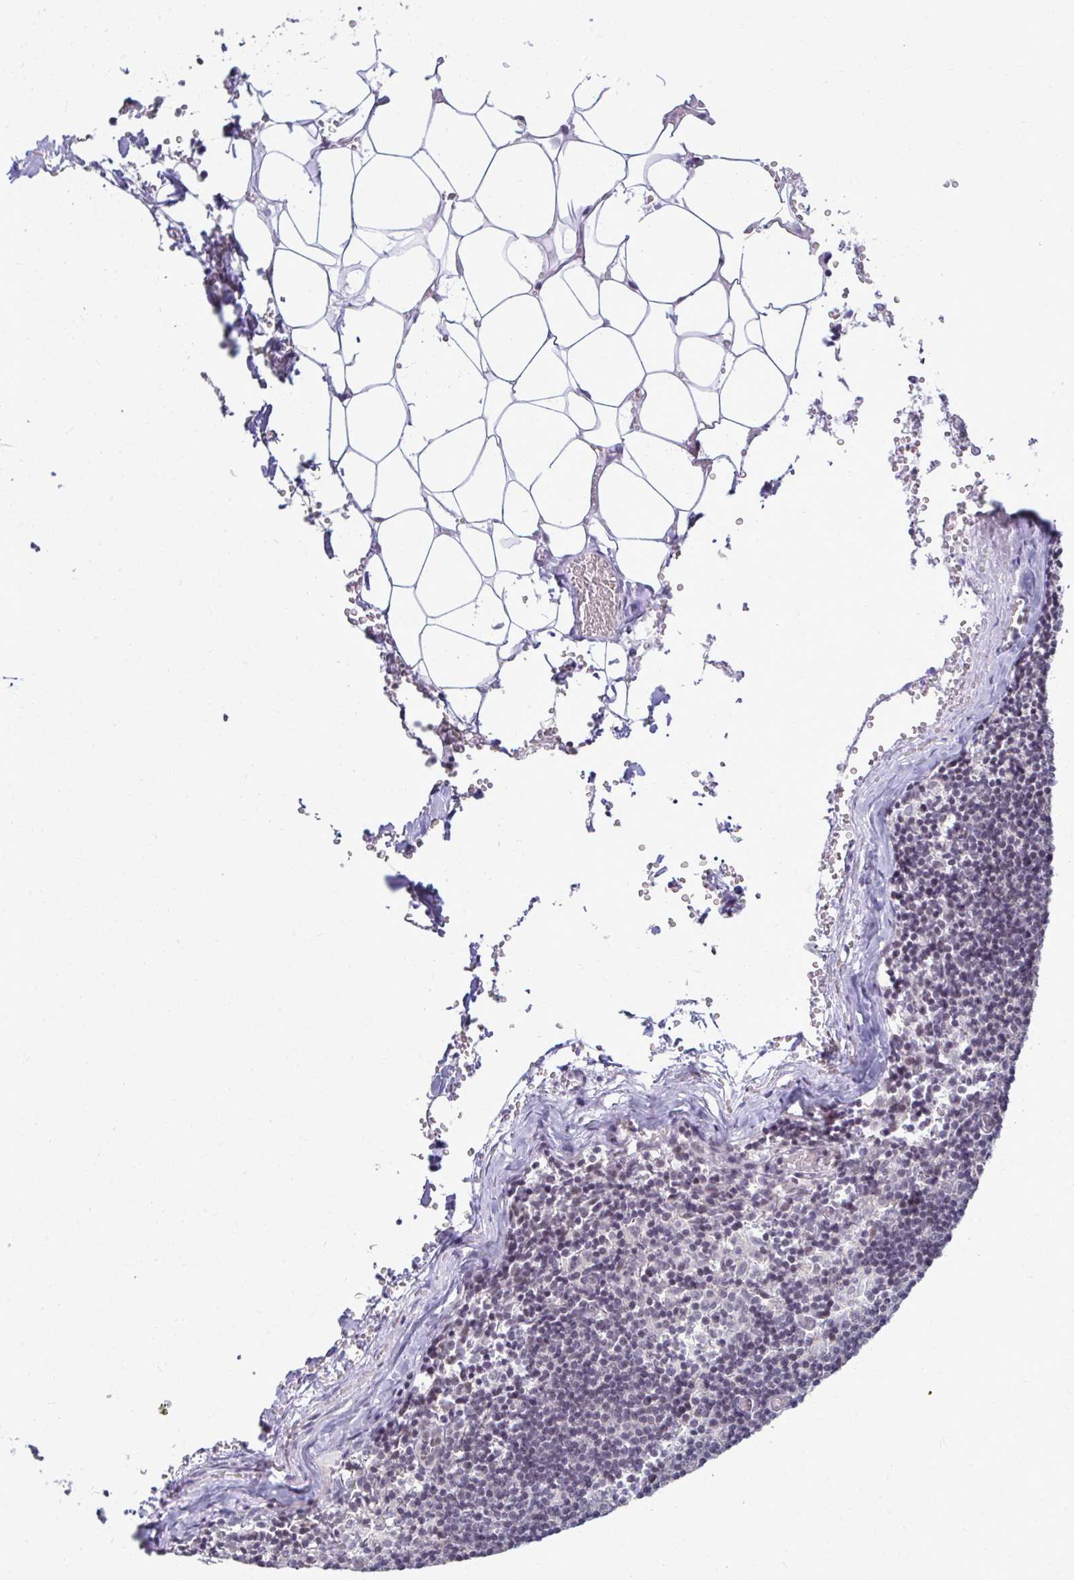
{"staining": {"intensity": "negative", "quantity": "none", "location": "none"}, "tissue": "lymph node", "cell_type": "Non-germinal center cells", "image_type": "normal", "snomed": [{"axis": "morphology", "description": "Normal tissue, NOS"}, {"axis": "topography", "description": "Lymph node"}], "caption": "The immunohistochemistry (IHC) micrograph has no significant expression in non-germinal center cells of lymph node.", "gene": "MAF1", "patient": {"sex": "female", "age": 31}}